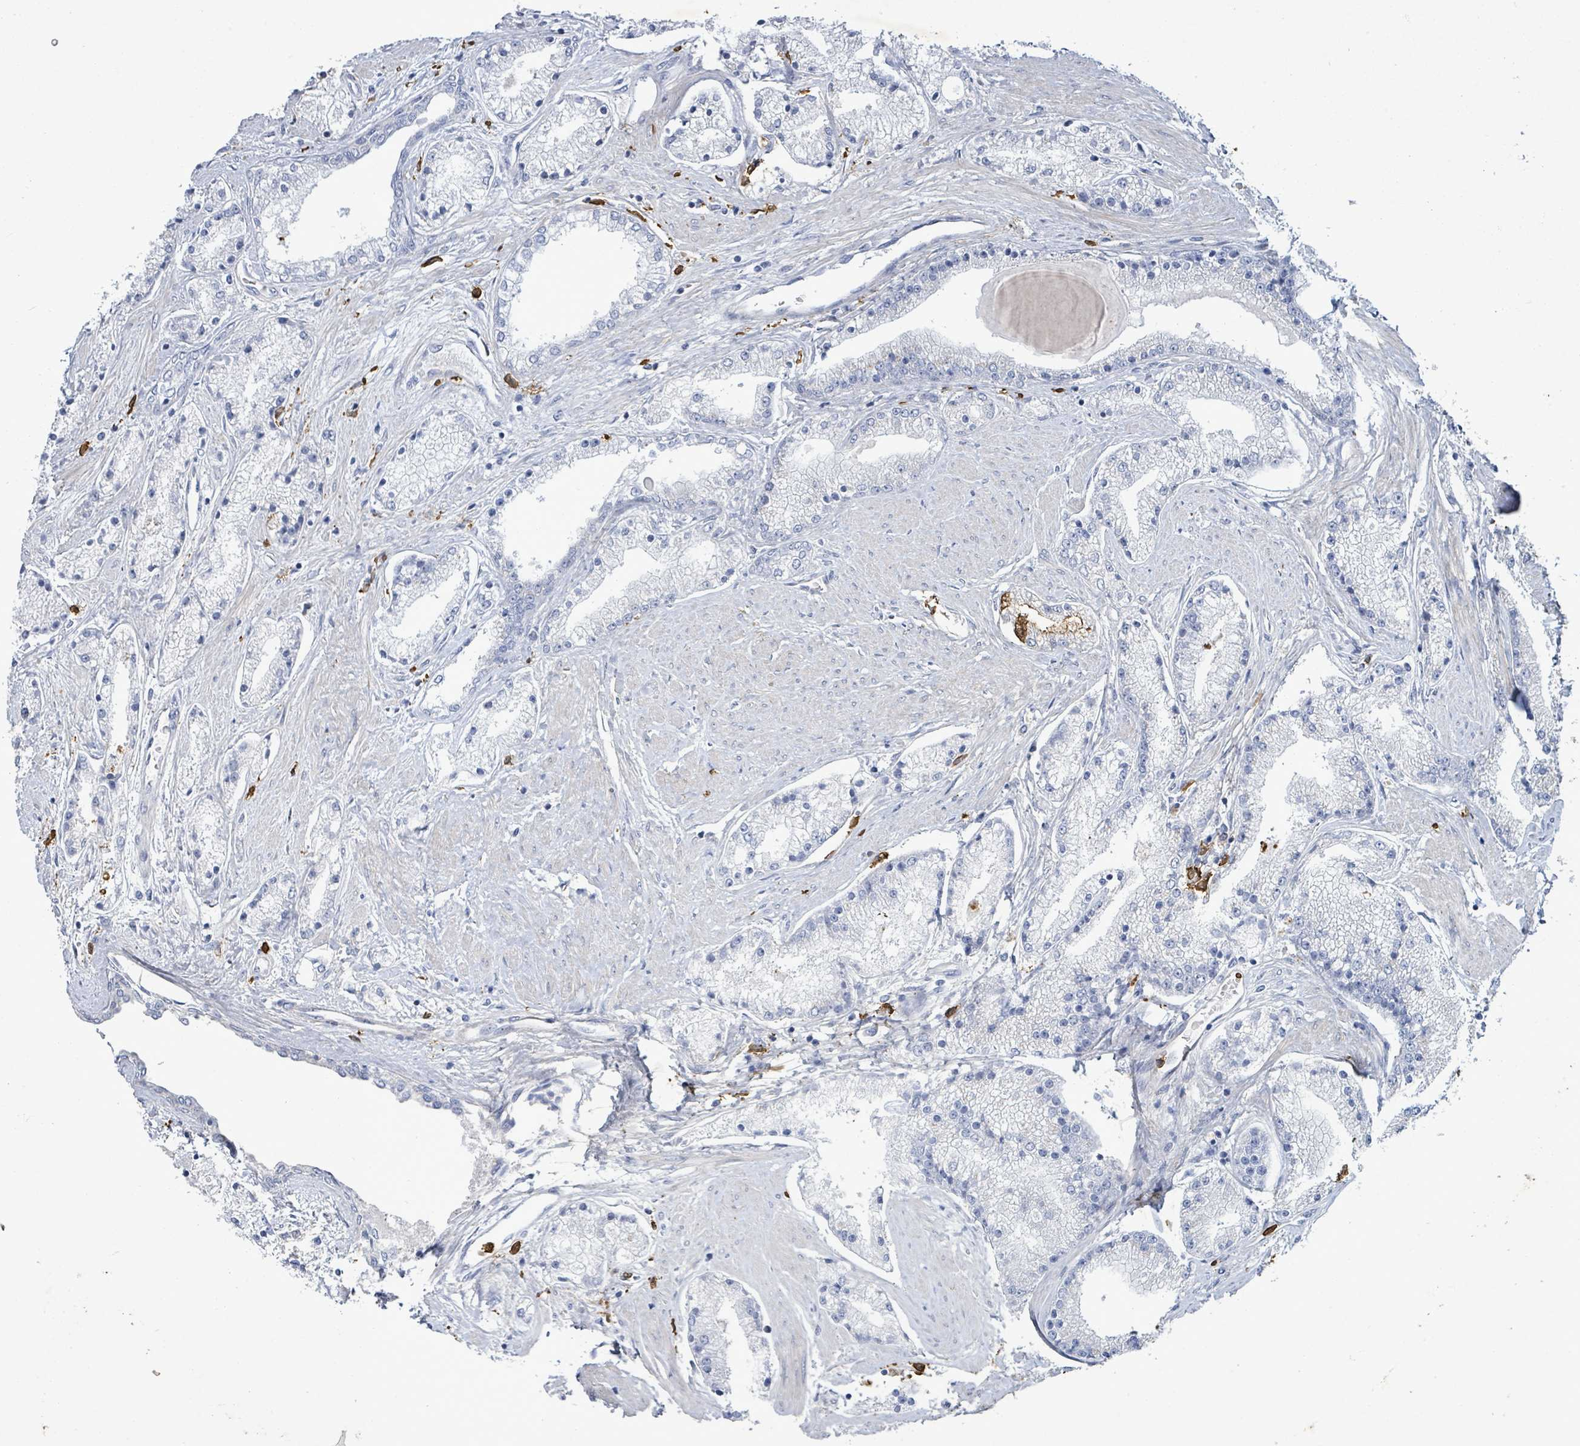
{"staining": {"intensity": "negative", "quantity": "none", "location": "none"}, "tissue": "prostate cancer", "cell_type": "Tumor cells", "image_type": "cancer", "snomed": [{"axis": "morphology", "description": "Adenocarcinoma, High grade"}, {"axis": "topography", "description": "Prostate"}], "caption": "High power microscopy image of an immunohistochemistry (IHC) histopathology image of prostate cancer (adenocarcinoma (high-grade)), revealing no significant expression in tumor cells.", "gene": "FAM210A", "patient": {"sex": "male", "age": 67}}